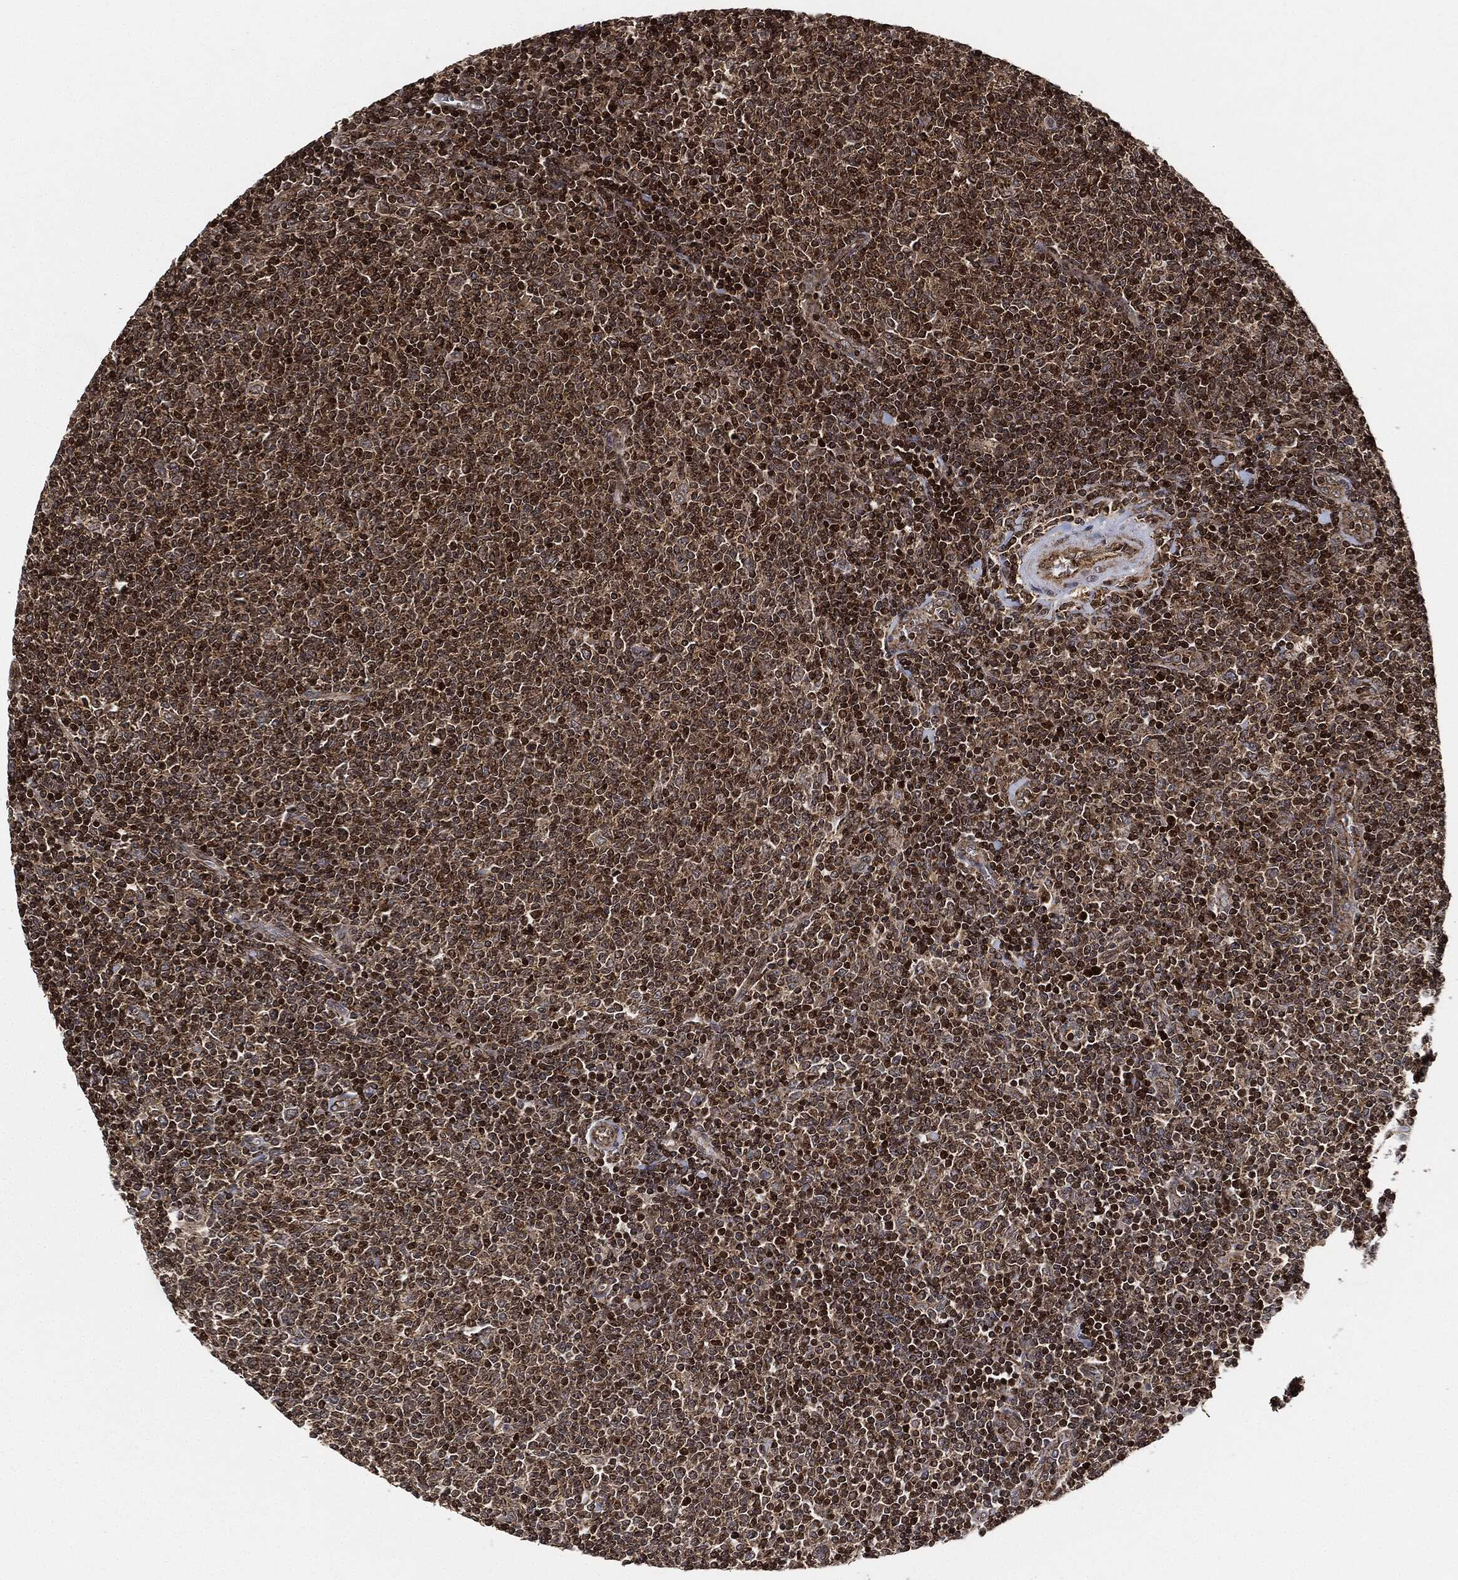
{"staining": {"intensity": "strong", "quantity": "<25%", "location": "nuclear"}, "tissue": "lymphoma", "cell_type": "Tumor cells", "image_type": "cancer", "snomed": [{"axis": "morphology", "description": "Malignant lymphoma, non-Hodgkin's type, Low grade"}, {"axis": "topography", "description": "Lymph node"}], "caption": "Immunohistochemistry photomicrograph of malignant lymphoma, non-Hodgkin's type (low-grade) stained for a protein (brown), which reveals medium levels of strong nuclear staining in about <25% of tumor cells.", "gene": "MAP3K3", "patient": {"sex": "male", "age": 52}}